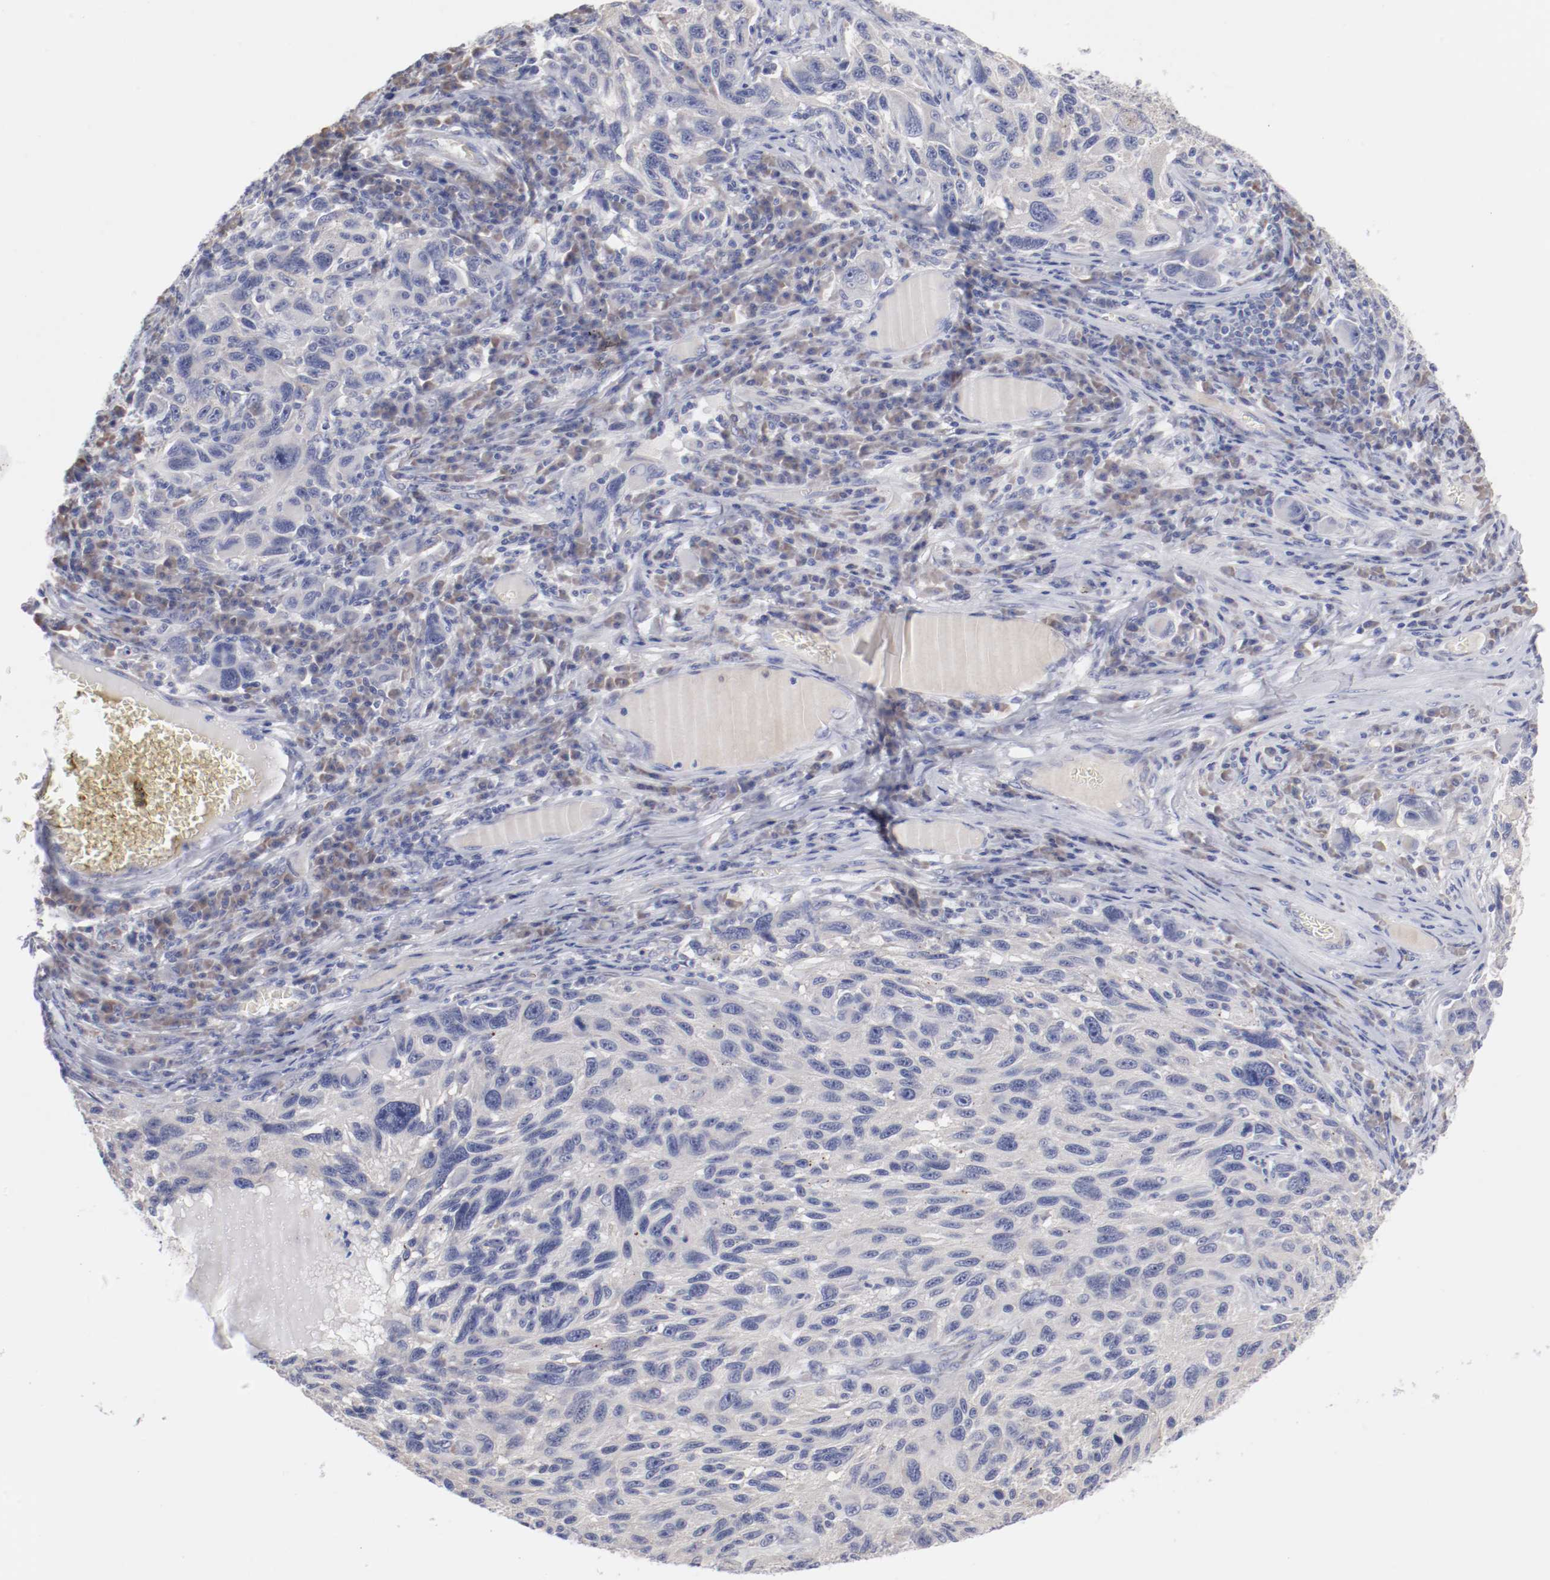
{"staining": {"intensity": "negative", "quantity": "none", "location": "none"}, "tissue": "melanoma", "cell_type": "Tumor cells", "image_type": "cancer", "snomed": [{"axis": "morphology", "description": "Malignant melanoma, NOS"}, {"axis": "topography", "description": "Skin"}], "caption": "Tumor cells show no significant expression in melanoma. (Stains: DAB (3,3'-diaminobenzidine) IHC with hematoxylin counter stain, Microscopy: brightfield microscopy at high magnification).", "gene": "CPE", "patient": {"sex": "male", "age": 53}}